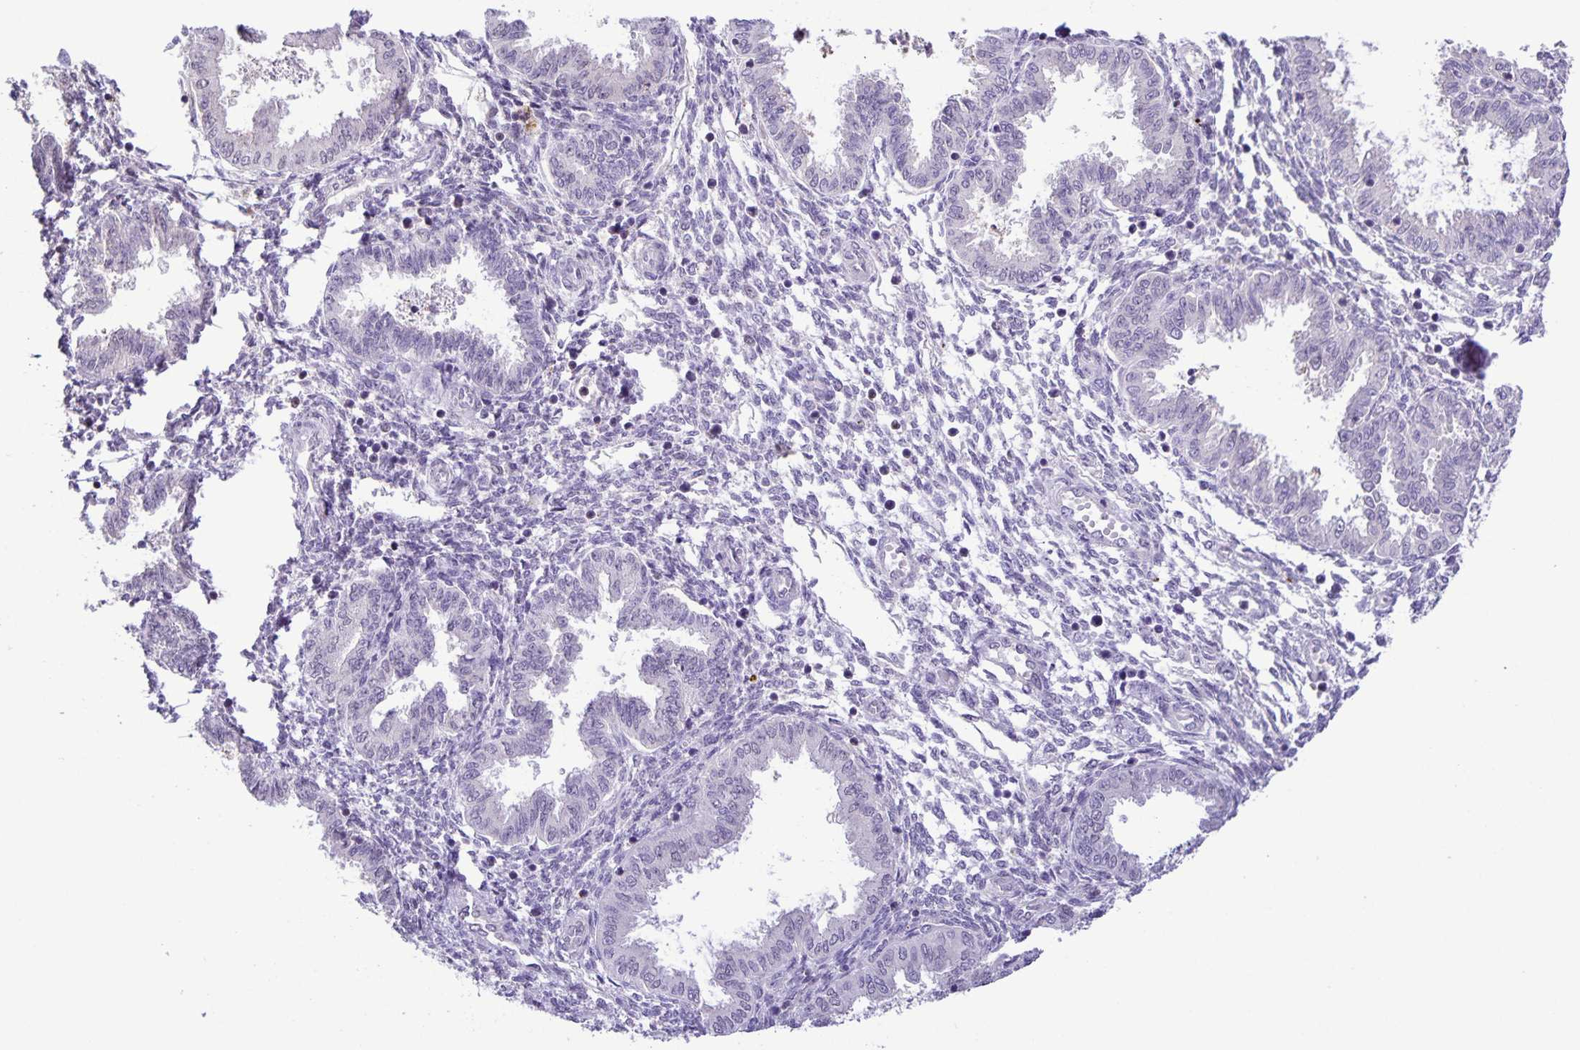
{"staining": {"intensity": "negative", "quantity": "none", "location": "none"}, "tissue": "endometrium", "cell_type": "Cells in endometrial stroma", "image_type": "normal", "snomed": [{"axis": "morphology", "description": "Normal tissue, NOS"}, {"axis": "topography", "description": "Endometrium"}], "caption": "IHC image of benign endometrium: endometrium stained with DAB (3,3'-diaminobenzidine) reveals no significant protein positivity in cells in endometrial stroma.", "gene": "ONECUT2", "patient": {"sex": "female", "age": 33}}